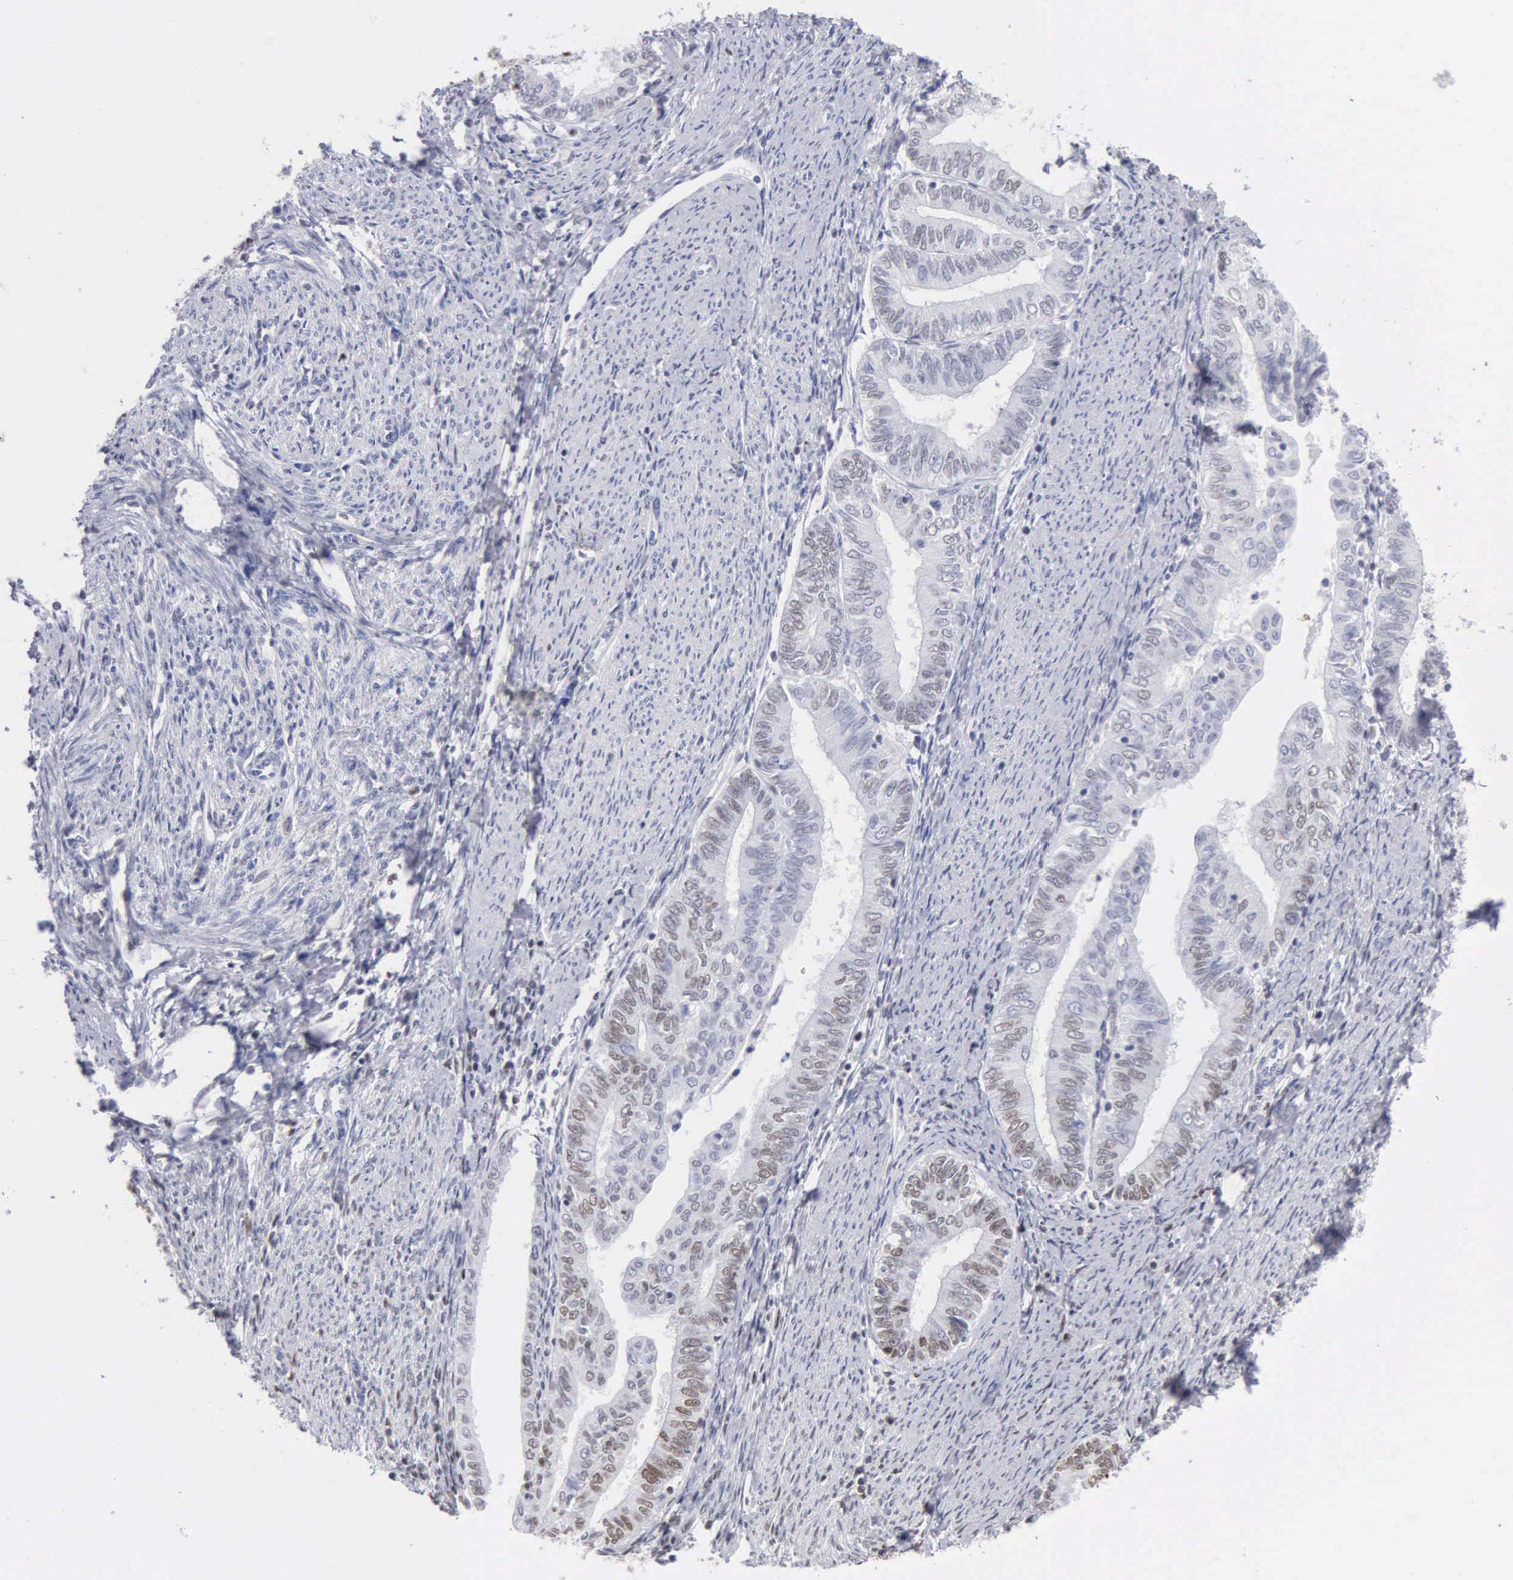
{"staining": {"intensity": "weak", "quantity": "25%-75%", "location": "nuclear"}, "tissue": "endometrial cancer", "cell_type": "Tumor cells", "image_type": "cancer", "snomed": [{"axis": "morphology", "description": "Adenocarcinoma, NOS"}, {"axis": "topography", "description": "Endometrium"}], "caption": "Protein expression analysis of adenocarcinoma (endometrial) exhibits weak nuclear positivity in about 25%-75% of tumor cells.", "gene": "CCNG1", "patient": {"sex": "female", "age": 66}}